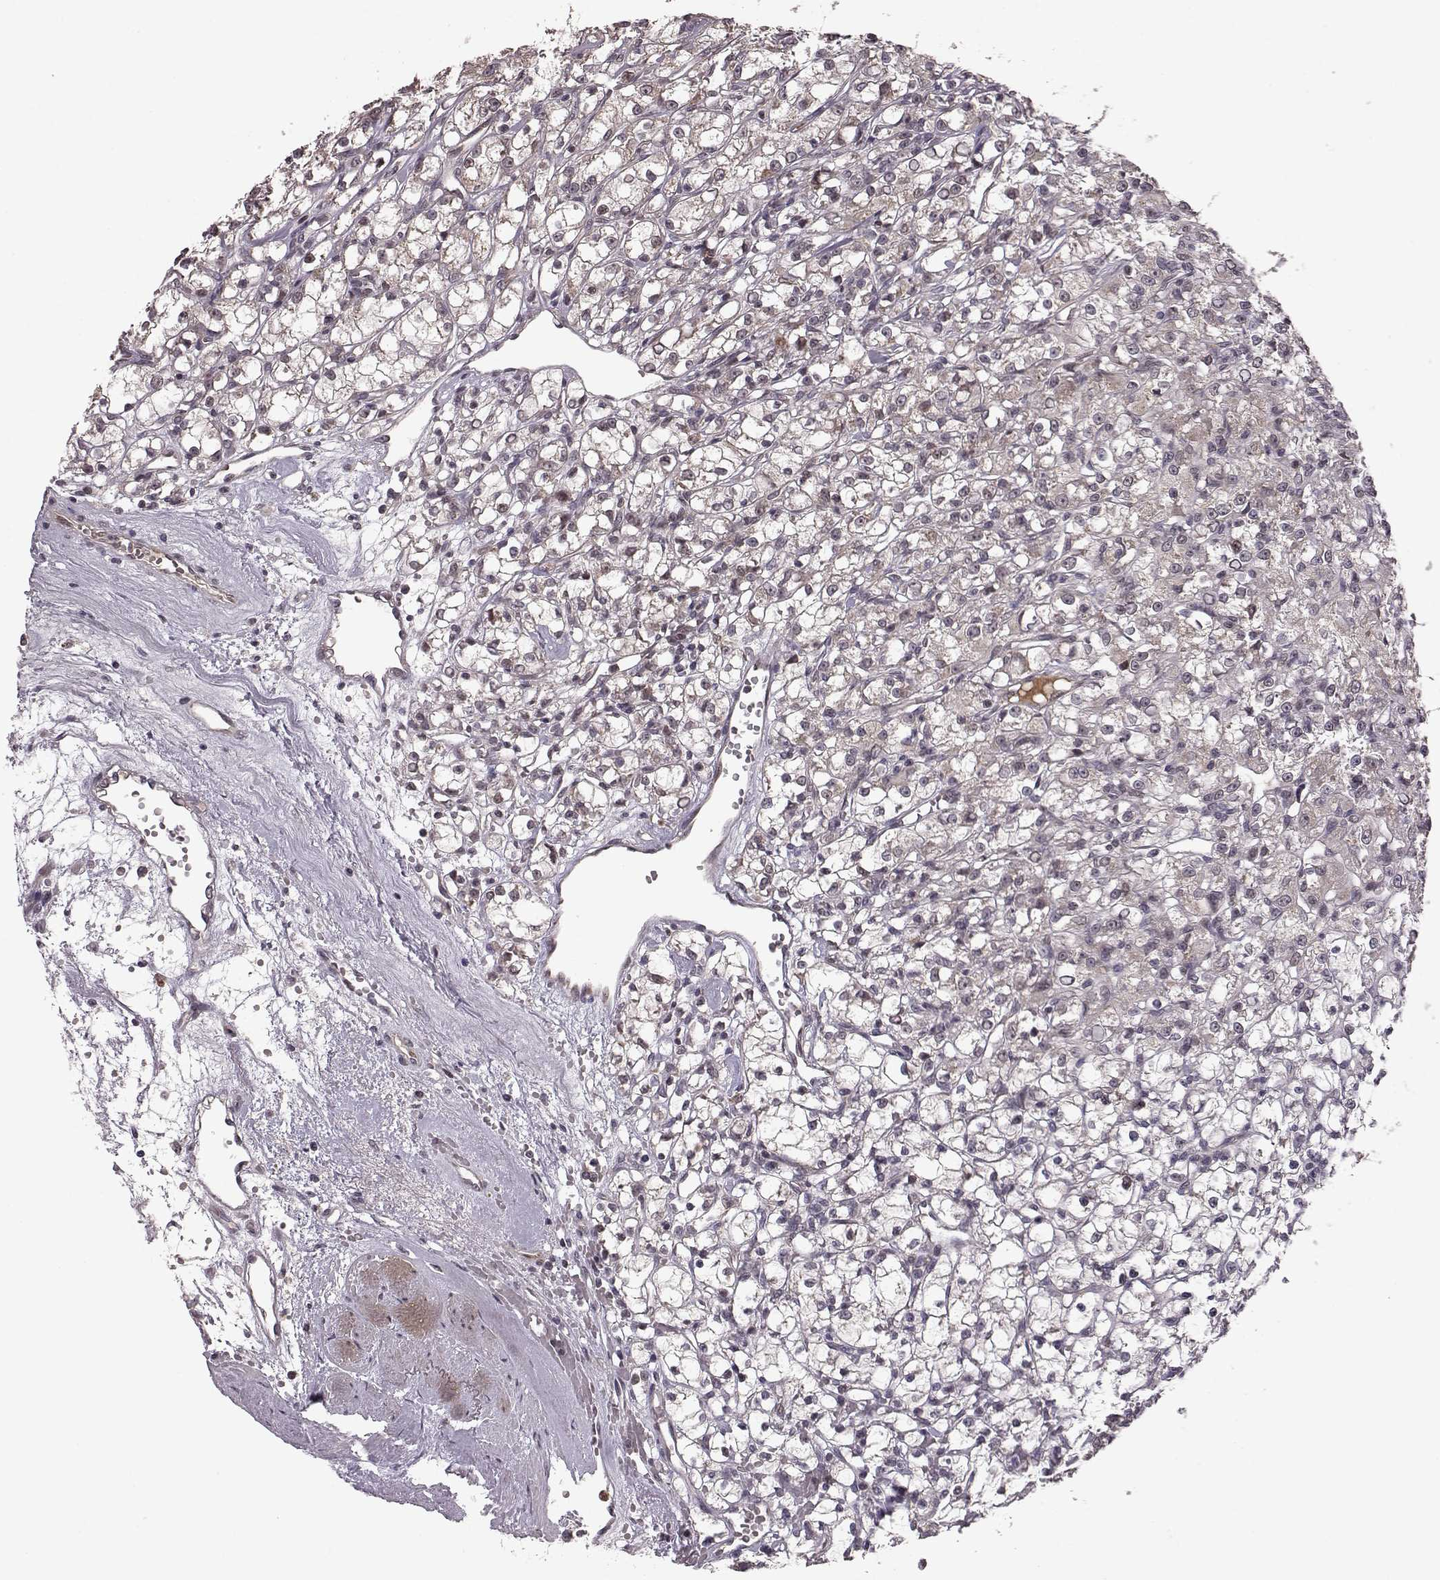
{"staining": {"intensity": "negative", "quantity": "none", "location": "none"}, "tissue": "renal cancer", "cell_type": "Tumor cells", "image_type": "cancer", "snomed": [{"axis": "morphology", "description": "Adenocarcinoma, NOS"}, {"axis": "topography", "description": "Kidney"}], "caption": "This histopathology image is of renal adenocarcinoma stained with immunohistochemistry to label a protein in brown with the nuclei are counter-stained blue. There is no staining in tumor cells. (DAB IHC visualized using brightfield microscopy, high magnification).", "gene": "ELOVL5", "patient": {"sex": "female", "age": 59}}